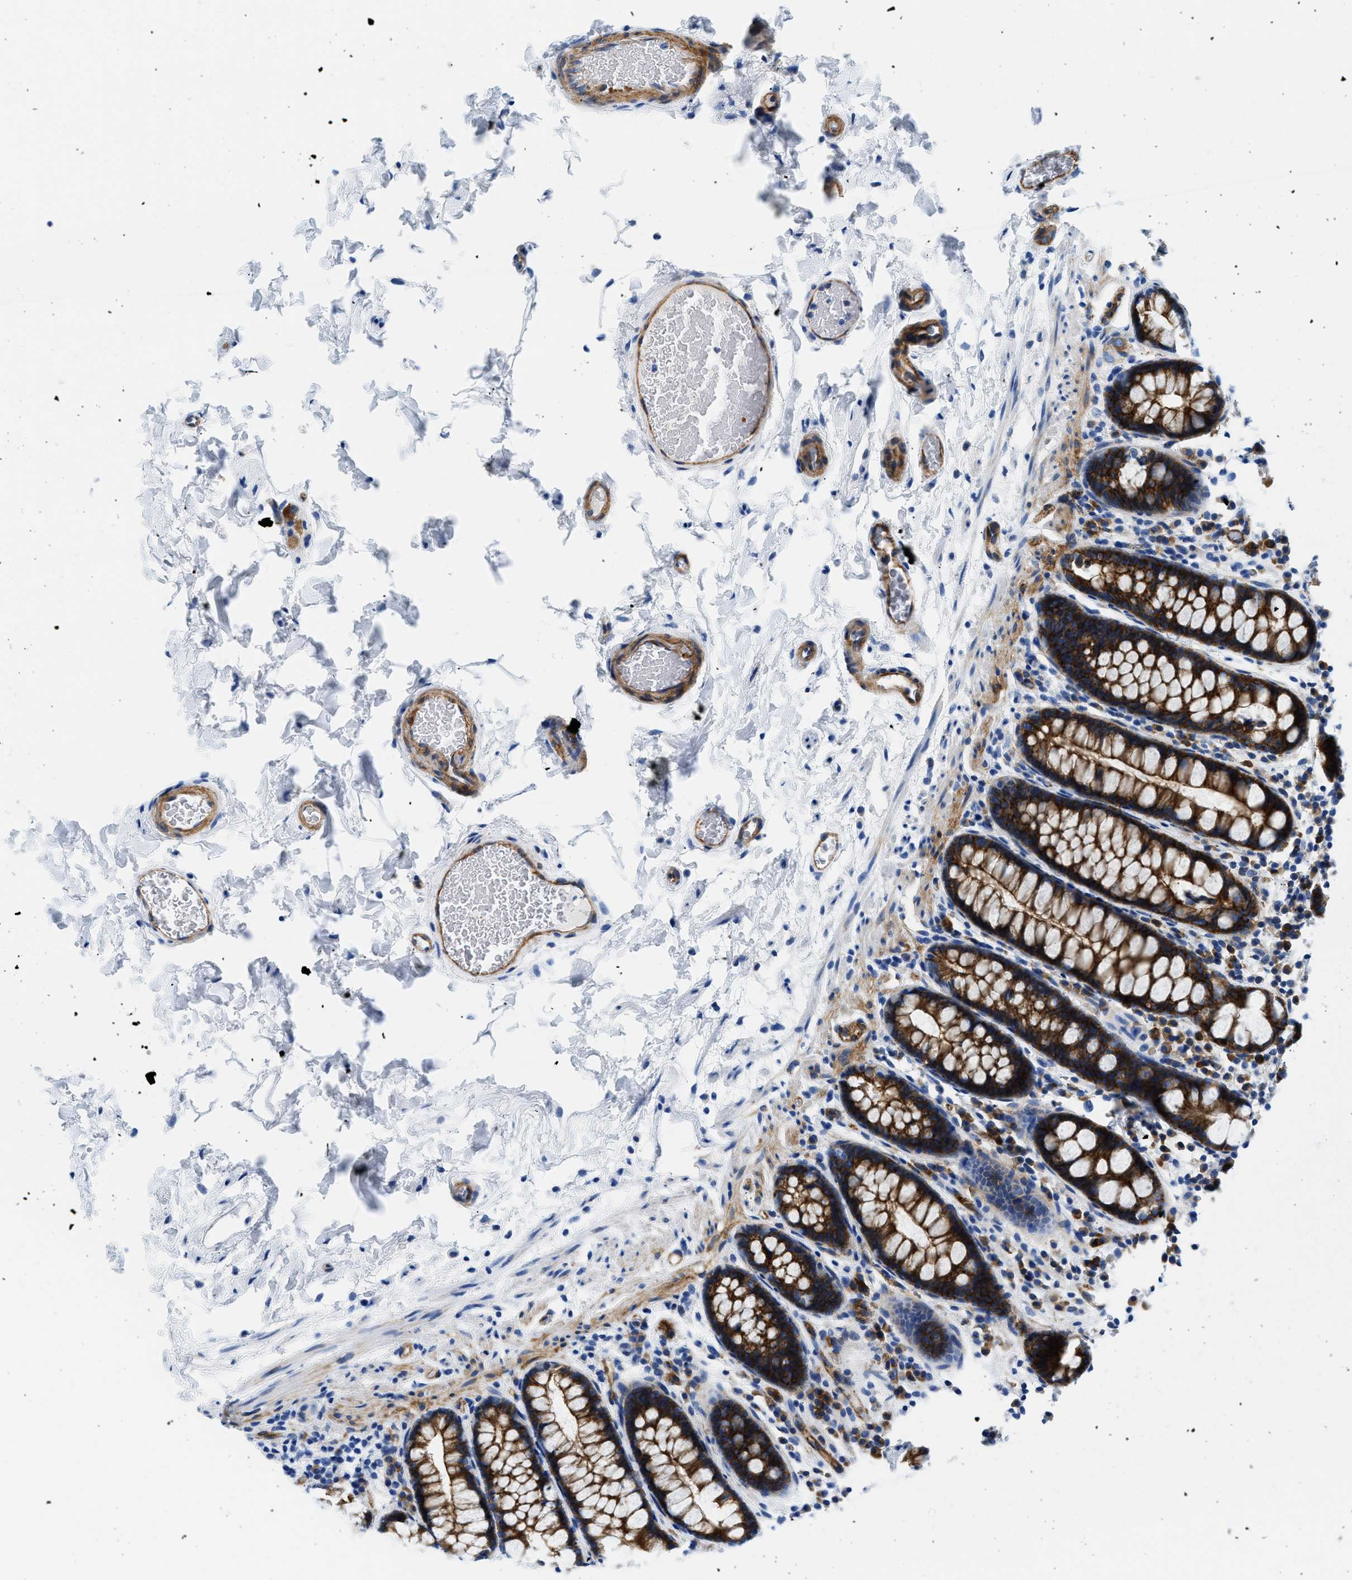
{"staining": {"intensity": "moderate", "quantity": ">75%", "location": "cytoplasmic/membranous"}, "tissue": "colon", "cell_type": "Endothelial cells", "image_type": "normal", "snomed": [{"axis": "morphology", "description": "Normal tissue, NOS"}, {"axis": "topography", "description": "Colon"}], "caption": "The photomicrograph reveals a brown stain indicating the presence of a protein in the cytoplasmic/membranous of endothelial cells in colon. Using DAB (3,3'-diaminobenzidine) (brown) and hematoxylin (blue) stains, captured at high magnification using brightfield microscopy.", "gene": "CUTA", "patient": {"sex": "female", "age": 80}}